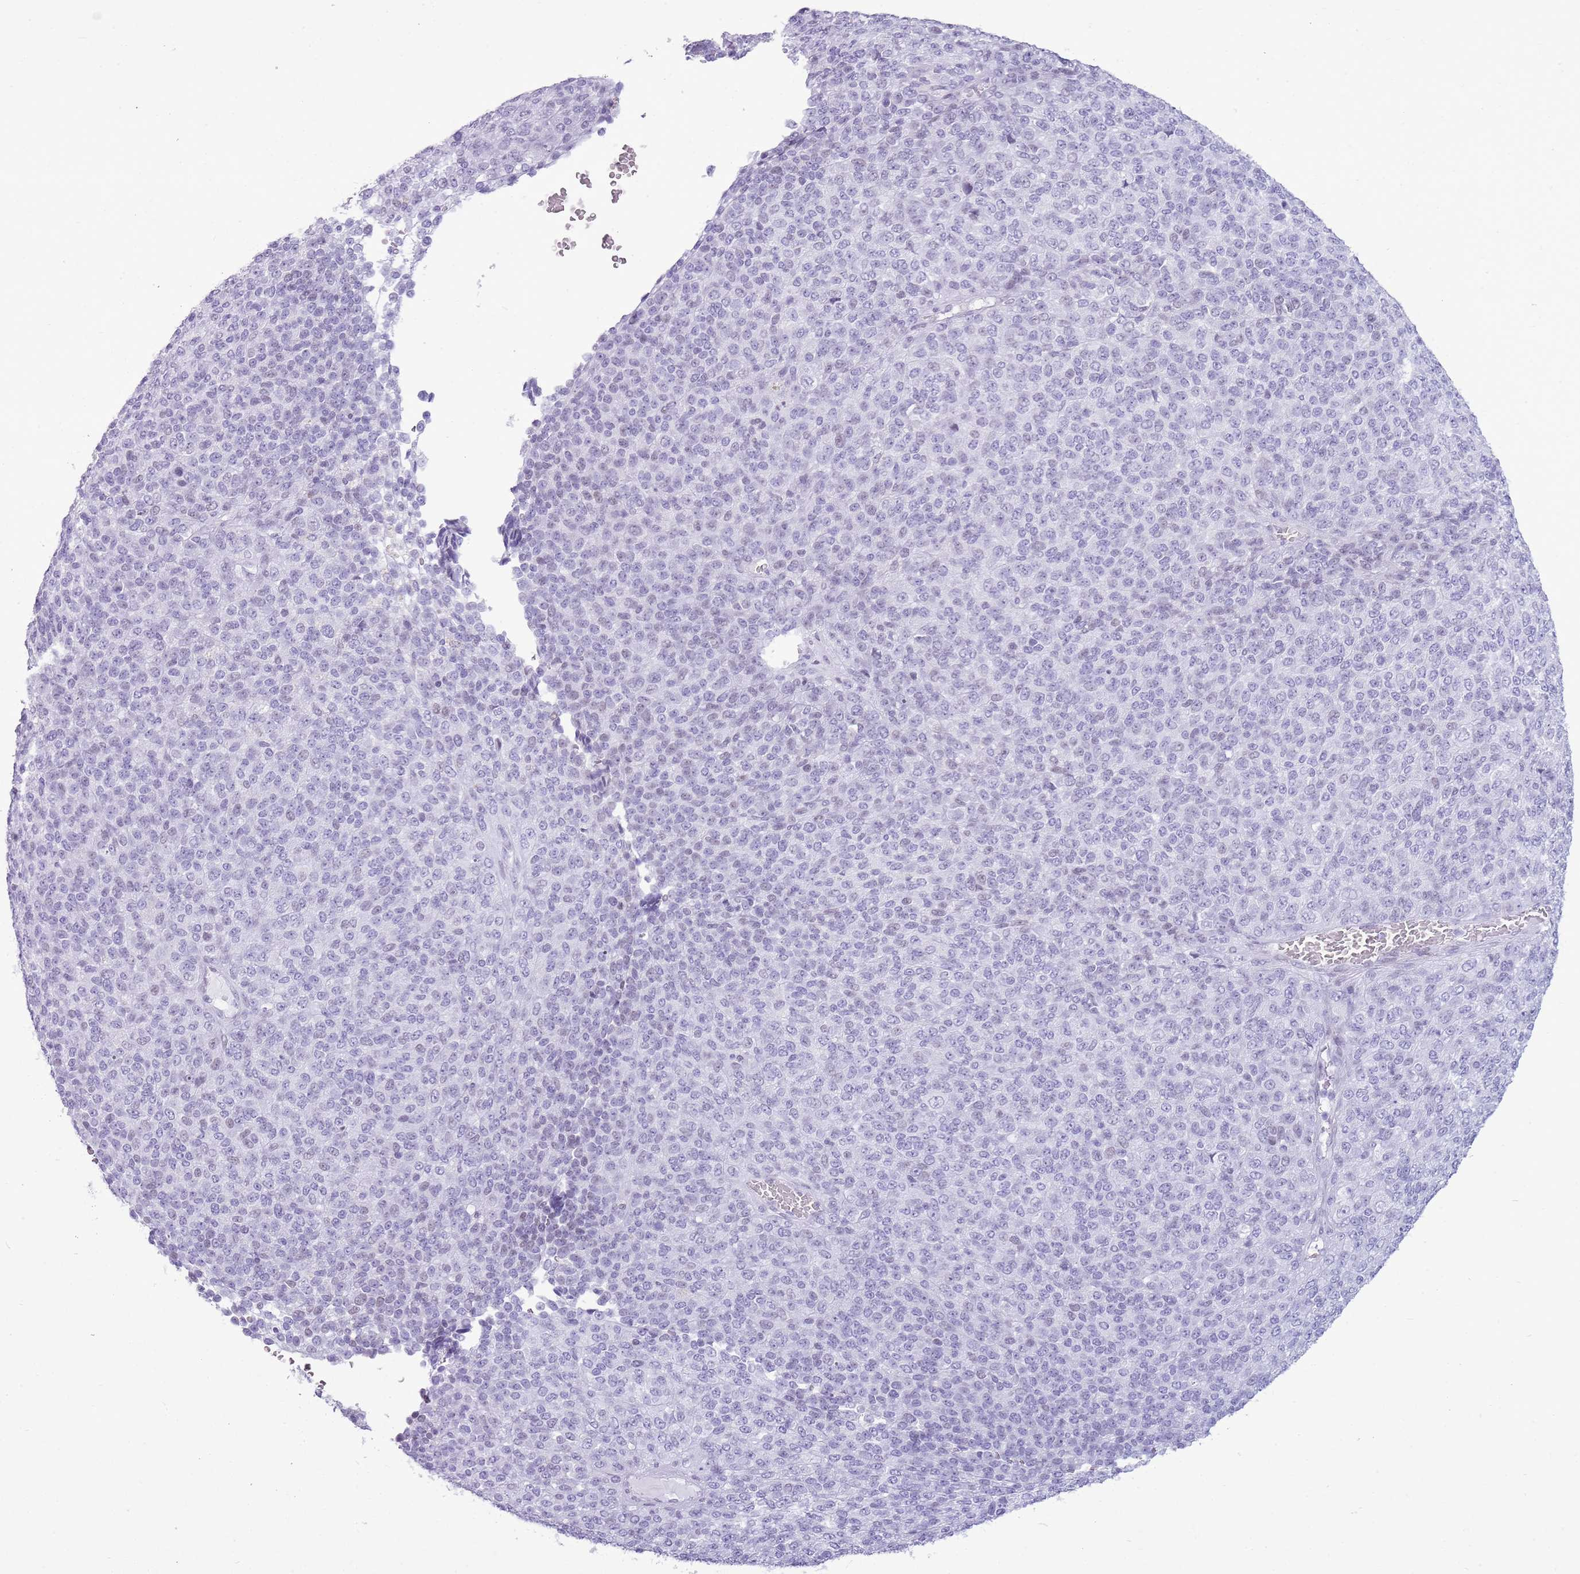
{"staining": {"intensity": "negative", "quantity": "none", "location": "none"}, "tissue": "melanoma", "cell_type": "Tumor cells", "image_type": "cancer", "snomed": [{"axis": "morphology", "description": "Malignant melanoma, Metastatic site"}, {"axis": "topography", "description": "Brain"}], "caption": "This is a photomicrograph of immunohistochemistry staining of melanoma, which shows no positivity in tumor cells. (Stains: DAB (3,3'-diaminobenzidine) IHC with hematoxylin counter stain, Microscopy: brightfield microscopy at high magnification).", "gene": "ASIP", "patient": {"sex": "female", "age": 56}}